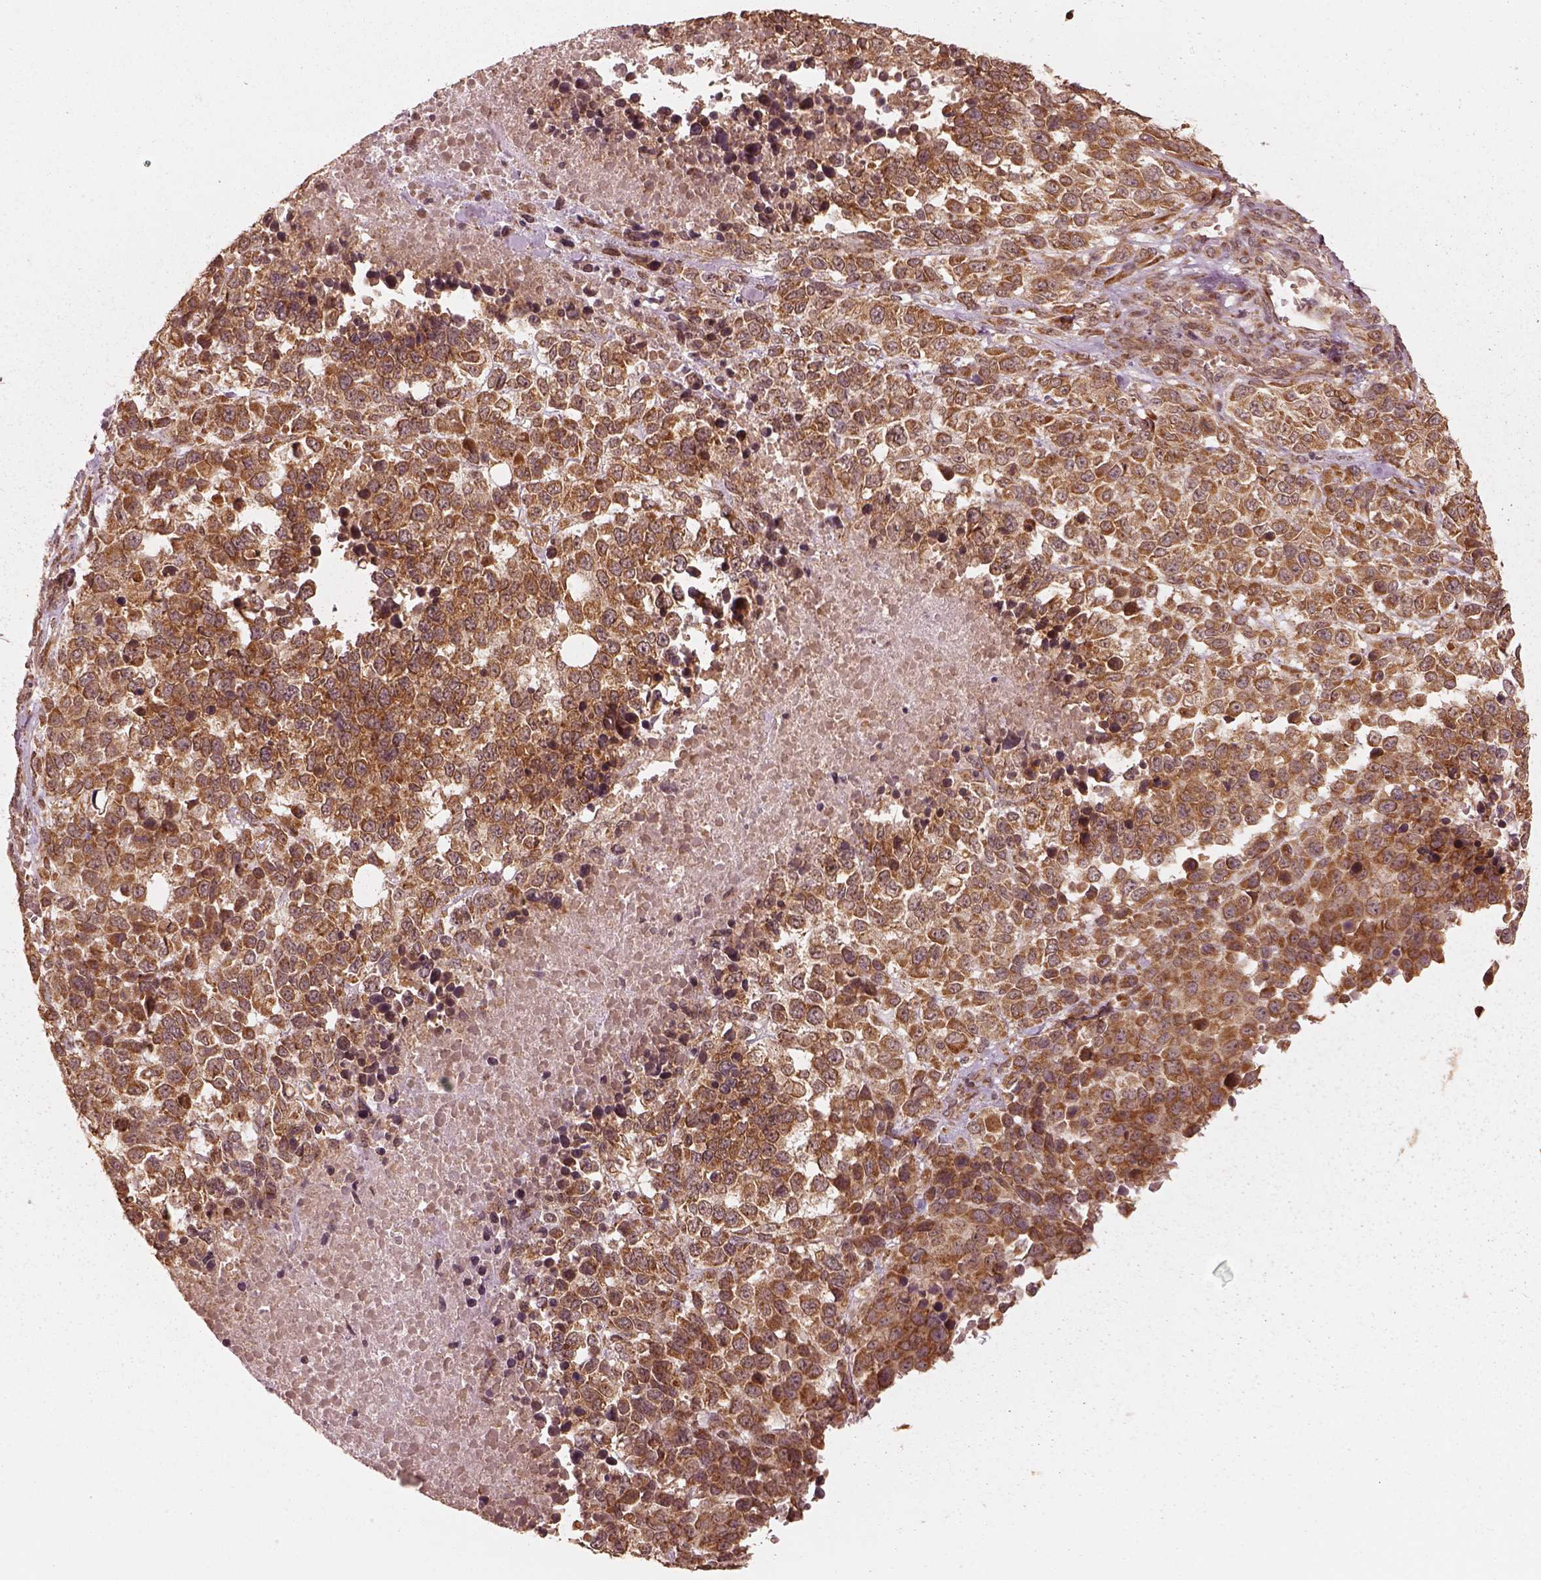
{"staining": {"intensity": "strong", "quantity": ">75%", "location": "cytoplasmic/membranous"}, "tissue": "melanoma", "cell_type": "Tumor cells", "image_type": "cancer", "snomed": [{"axis": "morphology", "description": "Malignant melanoma, Metastatic site"}, {"axis": "topography", "description": "Skin"}], "caption": "A micrograph showing strong cytoplasmic/membranous staining in approximately >75% of tumor cells in malignant melanoma (metastatic site), as visualized by brown immunohistochemical staining.", "gene": "DNAJC25", "patient": {"sex": "male", "age": 84}}